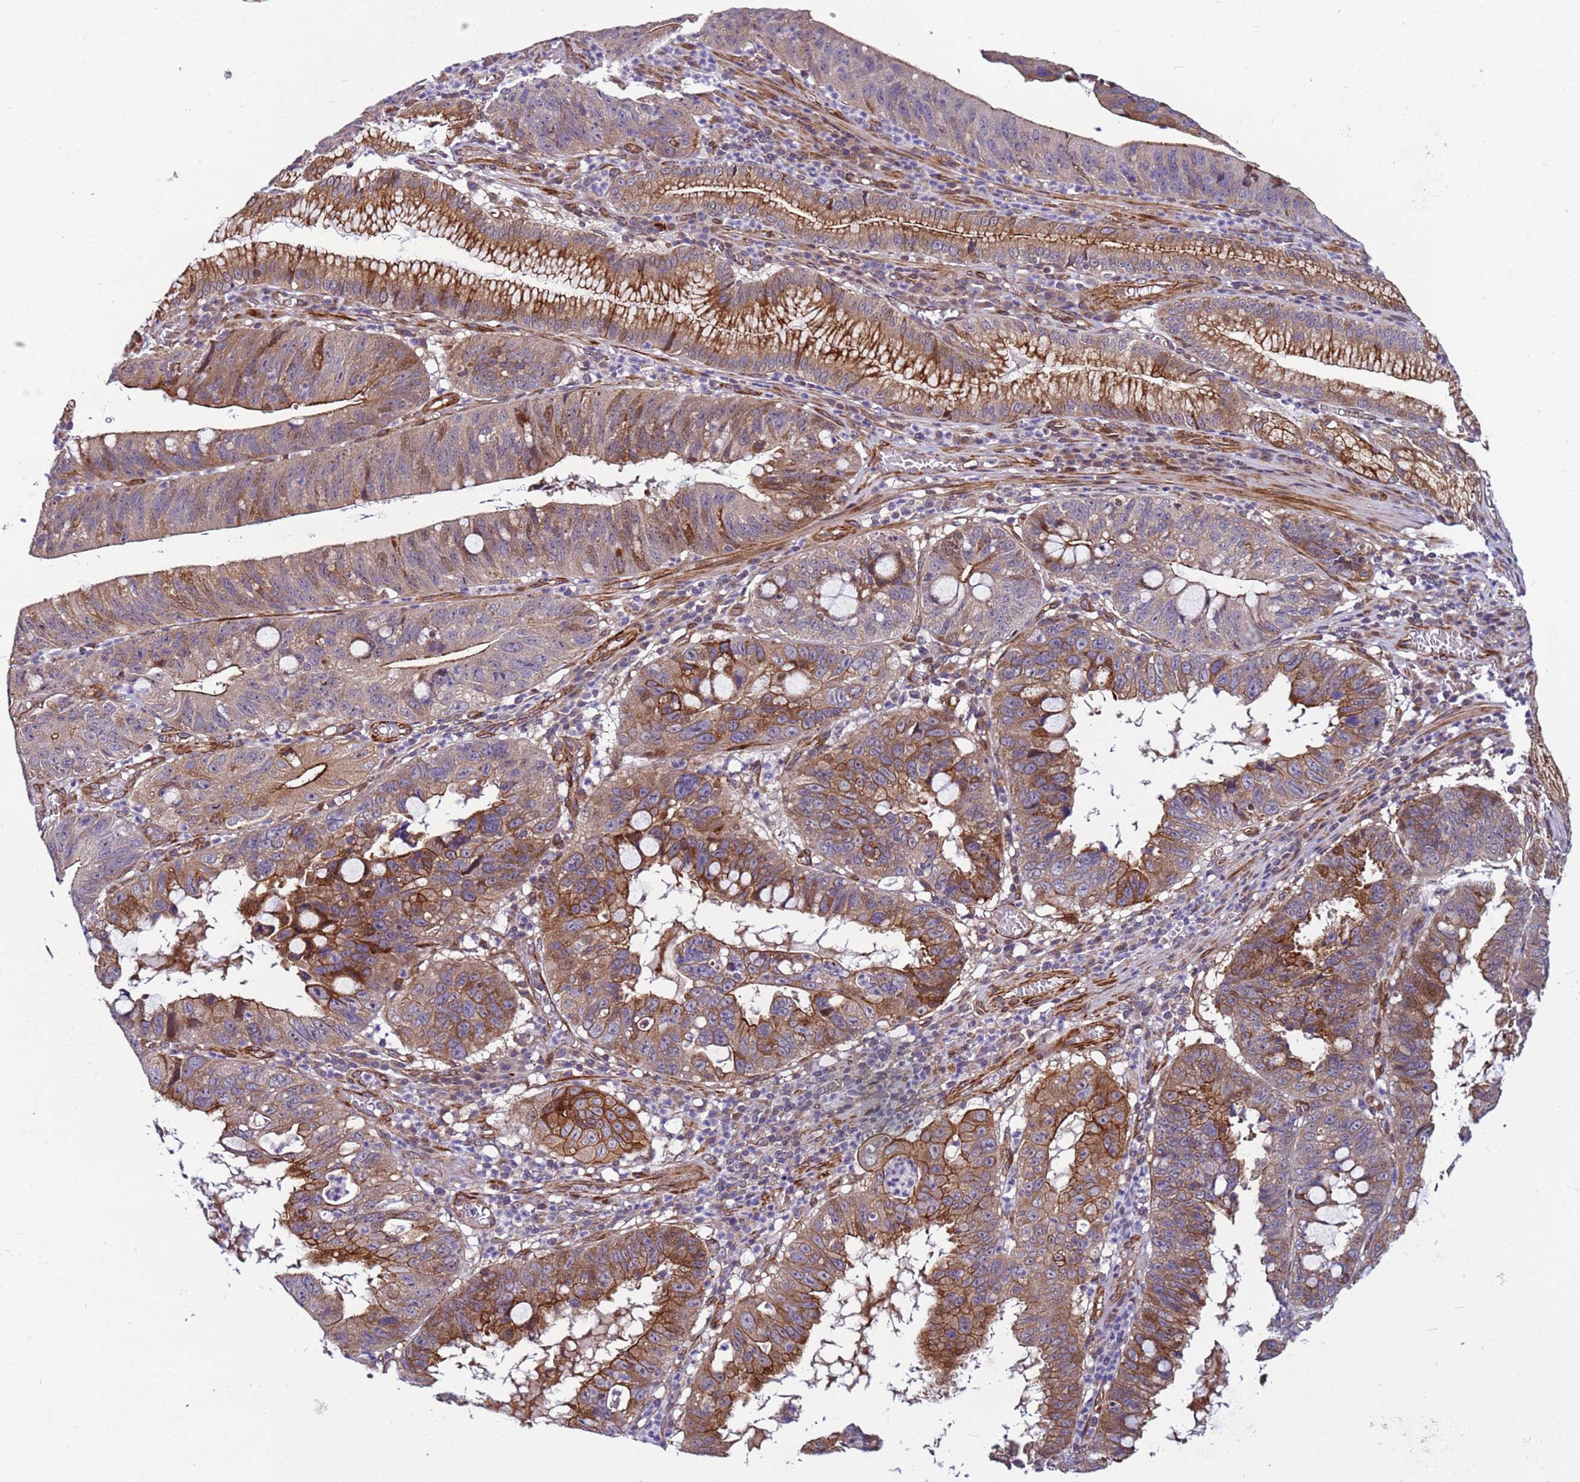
{"staining": {"intensity": "moderate", "quantity": "25%-75%", "location": "cytoplasmic/membranous"}, "tissue": "stomach cancer", "cell_type": "Tumor cells", "image_type": "cancer", "snomed": [{"axis": "morphology", "description": "Adenocarcinoma, NOS"}, {"axis": "topography", "description": "Stomach"}], "caption": "The image displays immunohistochemical staining of adenocarcinoma (stomach). There is moderate cytoplasmic/membranous staining is appreciated in about 25%-75% of tumor cells.", "gene": "MCRIP1", "patient": {"sex": "male", "age": 59}}